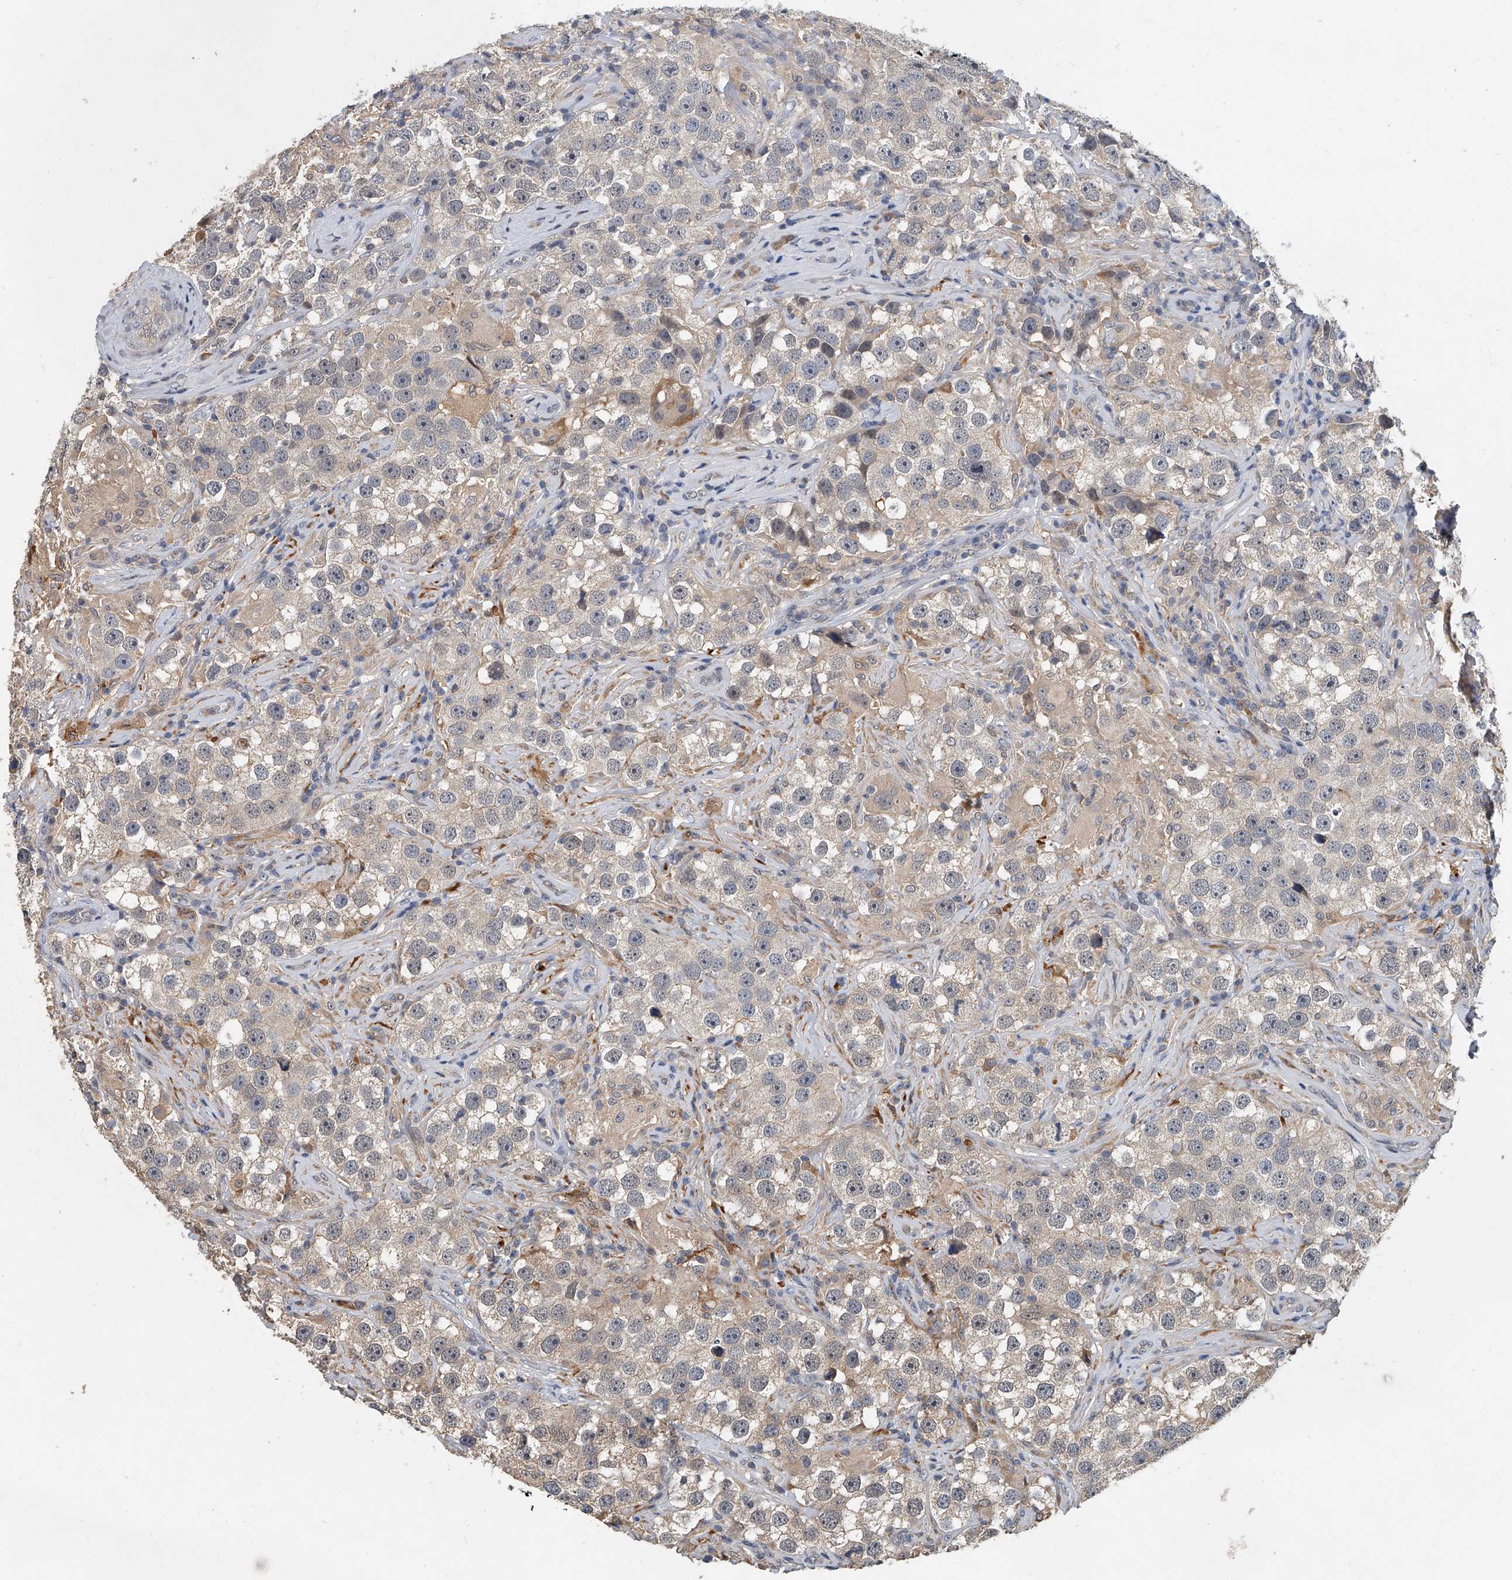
{"staining": {"intensity": "weak", "quantity": "<25%", "location": "cytoplasmic/membranous"}, "tissue": "testis cancer", "cell_type": "Tumor cells", "image_type": "cancer", "snomed": [{"axis": "morphology", "description": "Seminoma, NOS"}, {"axis": "topography", "description": "Testis"}], "caption": "Immunohistochemical staining of testis cancer shows no significant positivity in tumor cells.", "gene": "JAG2", "patient": {"sex": "male", "age": 49}}